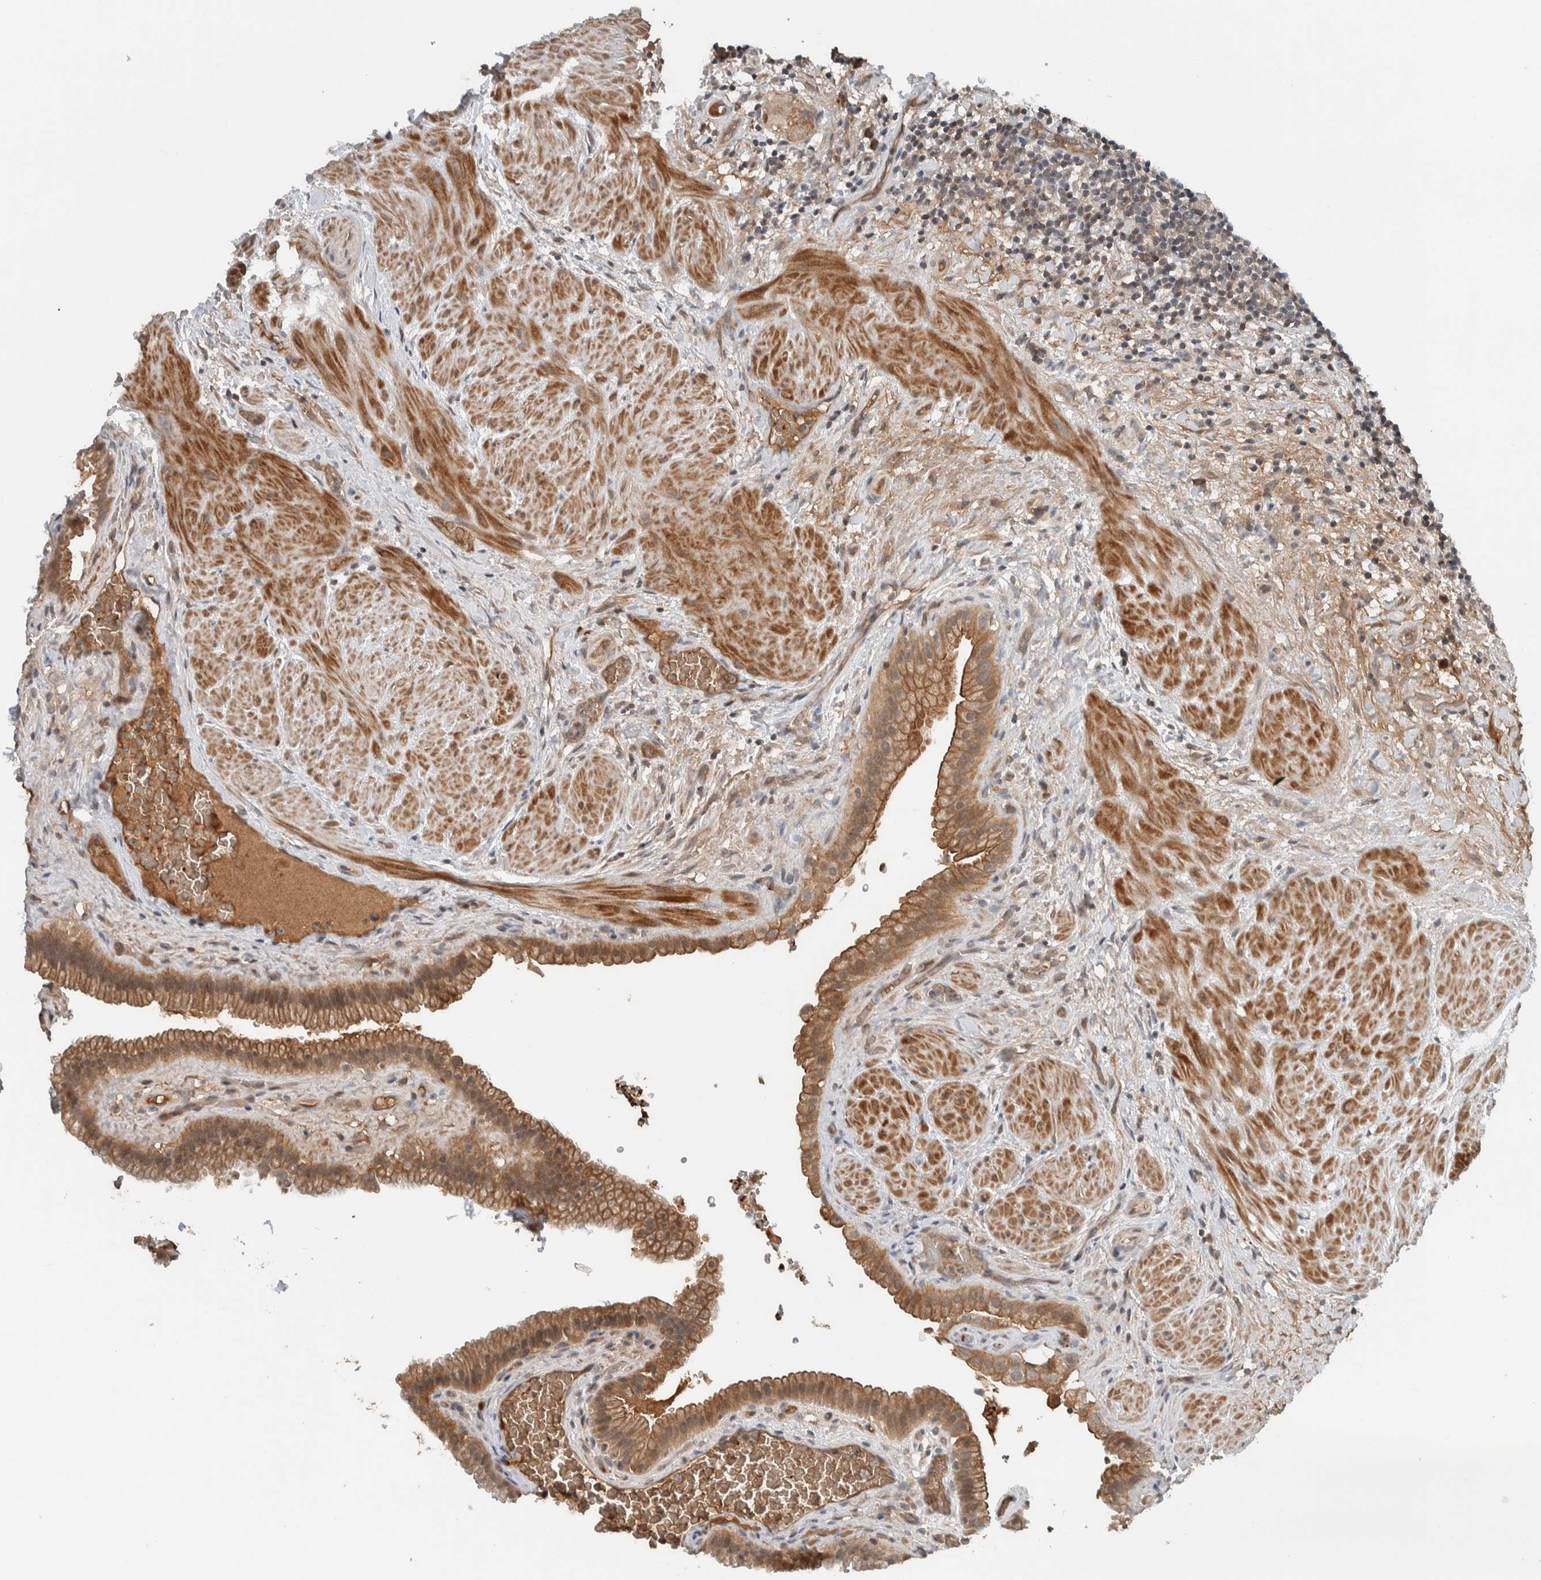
{"staining": {"intensity": "moderate", "quantity": ">75%", "location": "cytoplasmic/membranous"}, "tissue": "gallbladder", "cell_type": "Glandular cells", "image_type": "normal", "snomed": [{"axis": "morphology", "description": "Normal tissue, NOS"}, {"axis": "topography", "description": "Gallbladder"}], "caption": "Immunohistochemistry (IHC) histopathology image of benign gallbladder stained for a protein (brown), which reveals medium levels of moderate cytoplasmic/membranous expression in approximately >75% of glandular cells.", "gene": "ARMC7", "patient": {"sex": "male", "age": 49}}